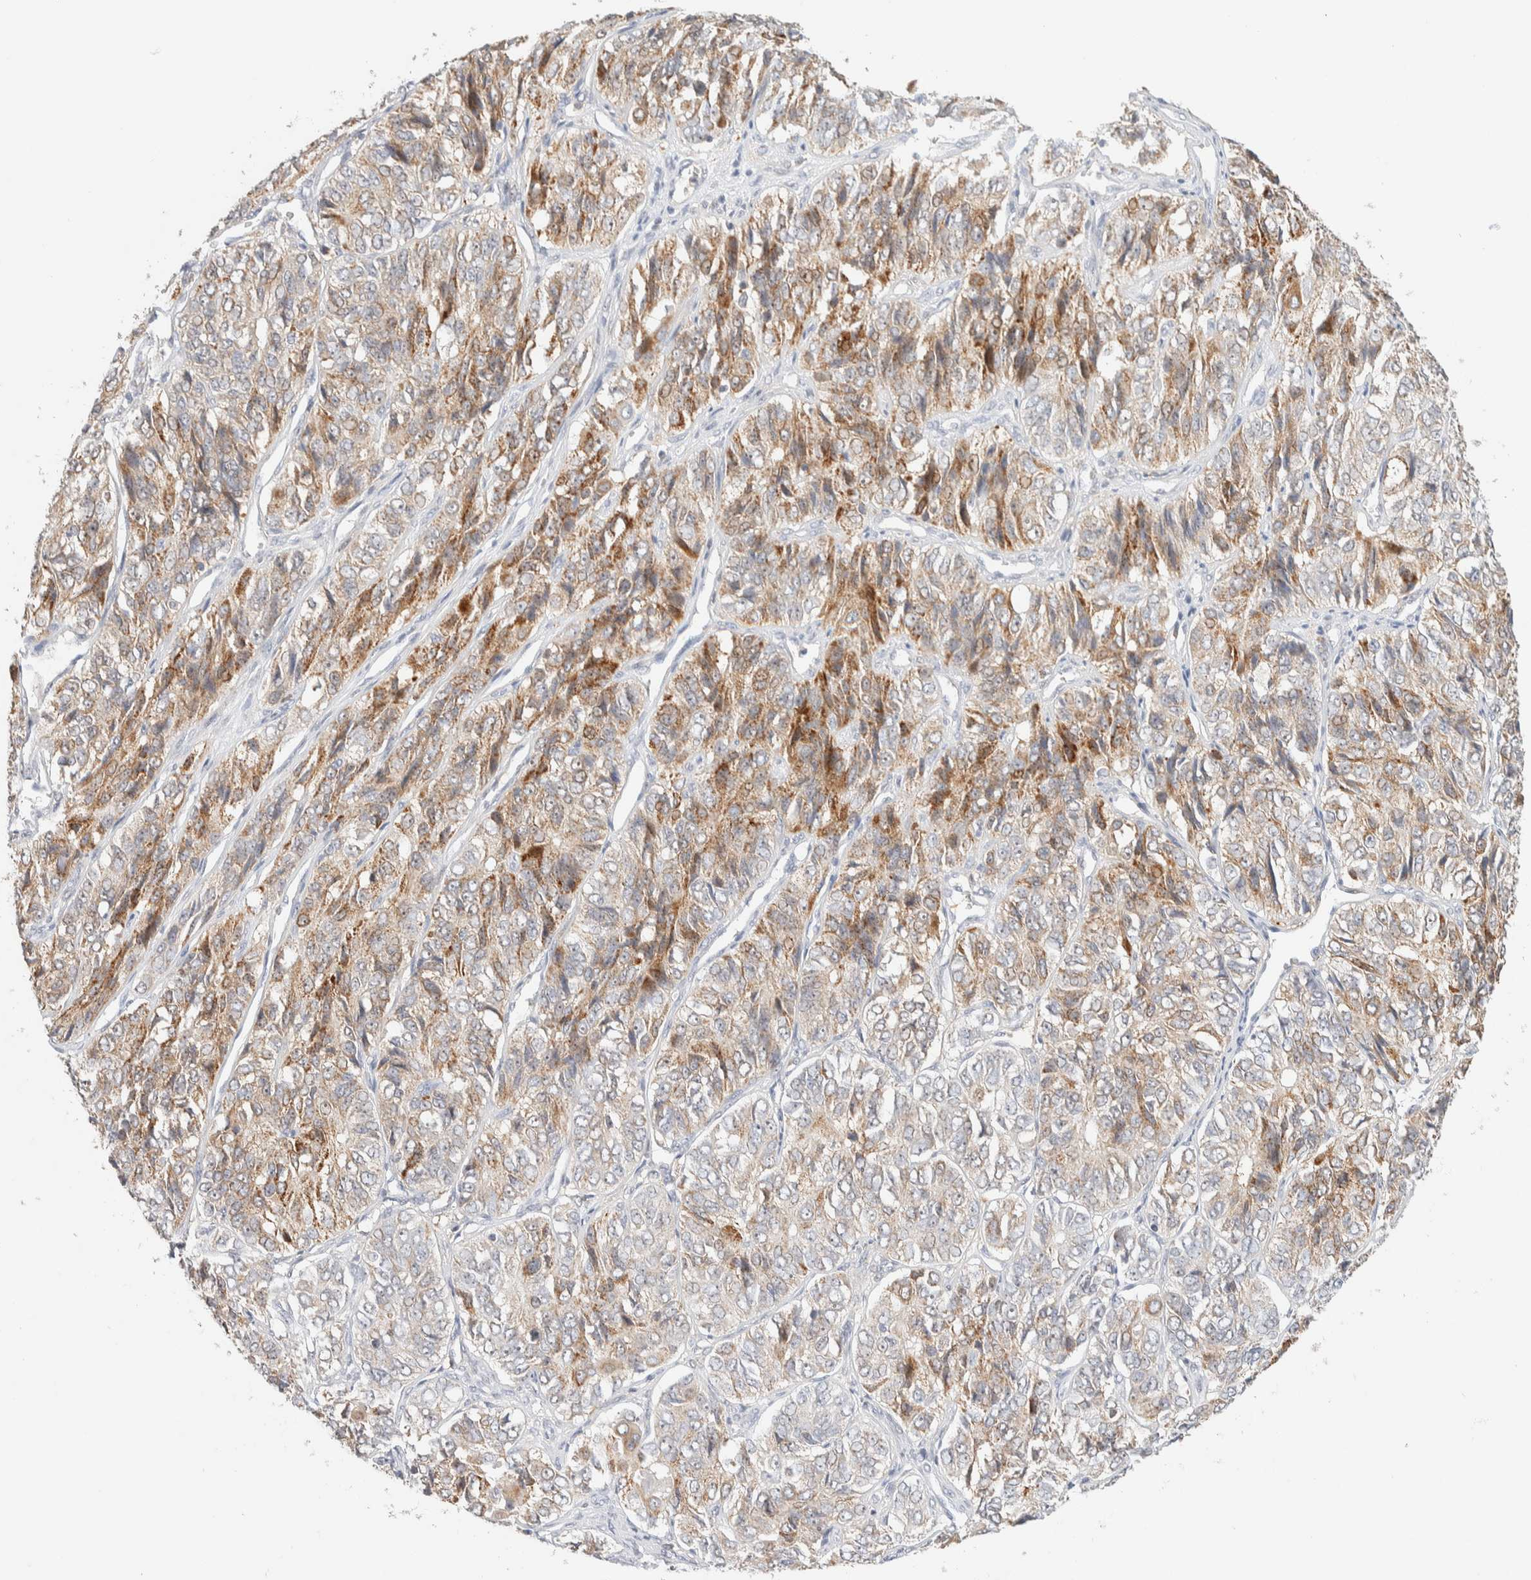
{"staining": {"intensity": "moderate", "quantity": ">75%", "location": "cytoplasmic/membranous"}, "tissue": "ovarian cancer", "cell_type": "Tumor cells", "image_type": "cancer", "snomed": [{"axis": "morphology", "description": "Carcinoma, endometroid"}, {"axis": "topography", "description": "Ovary"}], "caption": "Protein staining exhibits moderate cytoplasmic/membranous expression in approximately >75% of tumor cells in ovarian endometroid carcinoma. (Stains: DAB (3,3'-diaminobenzidine) in brown, nuclei in blue, Microscopy: brightfield microscopy at high magnification).", "gene": "HDHD3", "patient": {"sex": "female", "age": 51}}